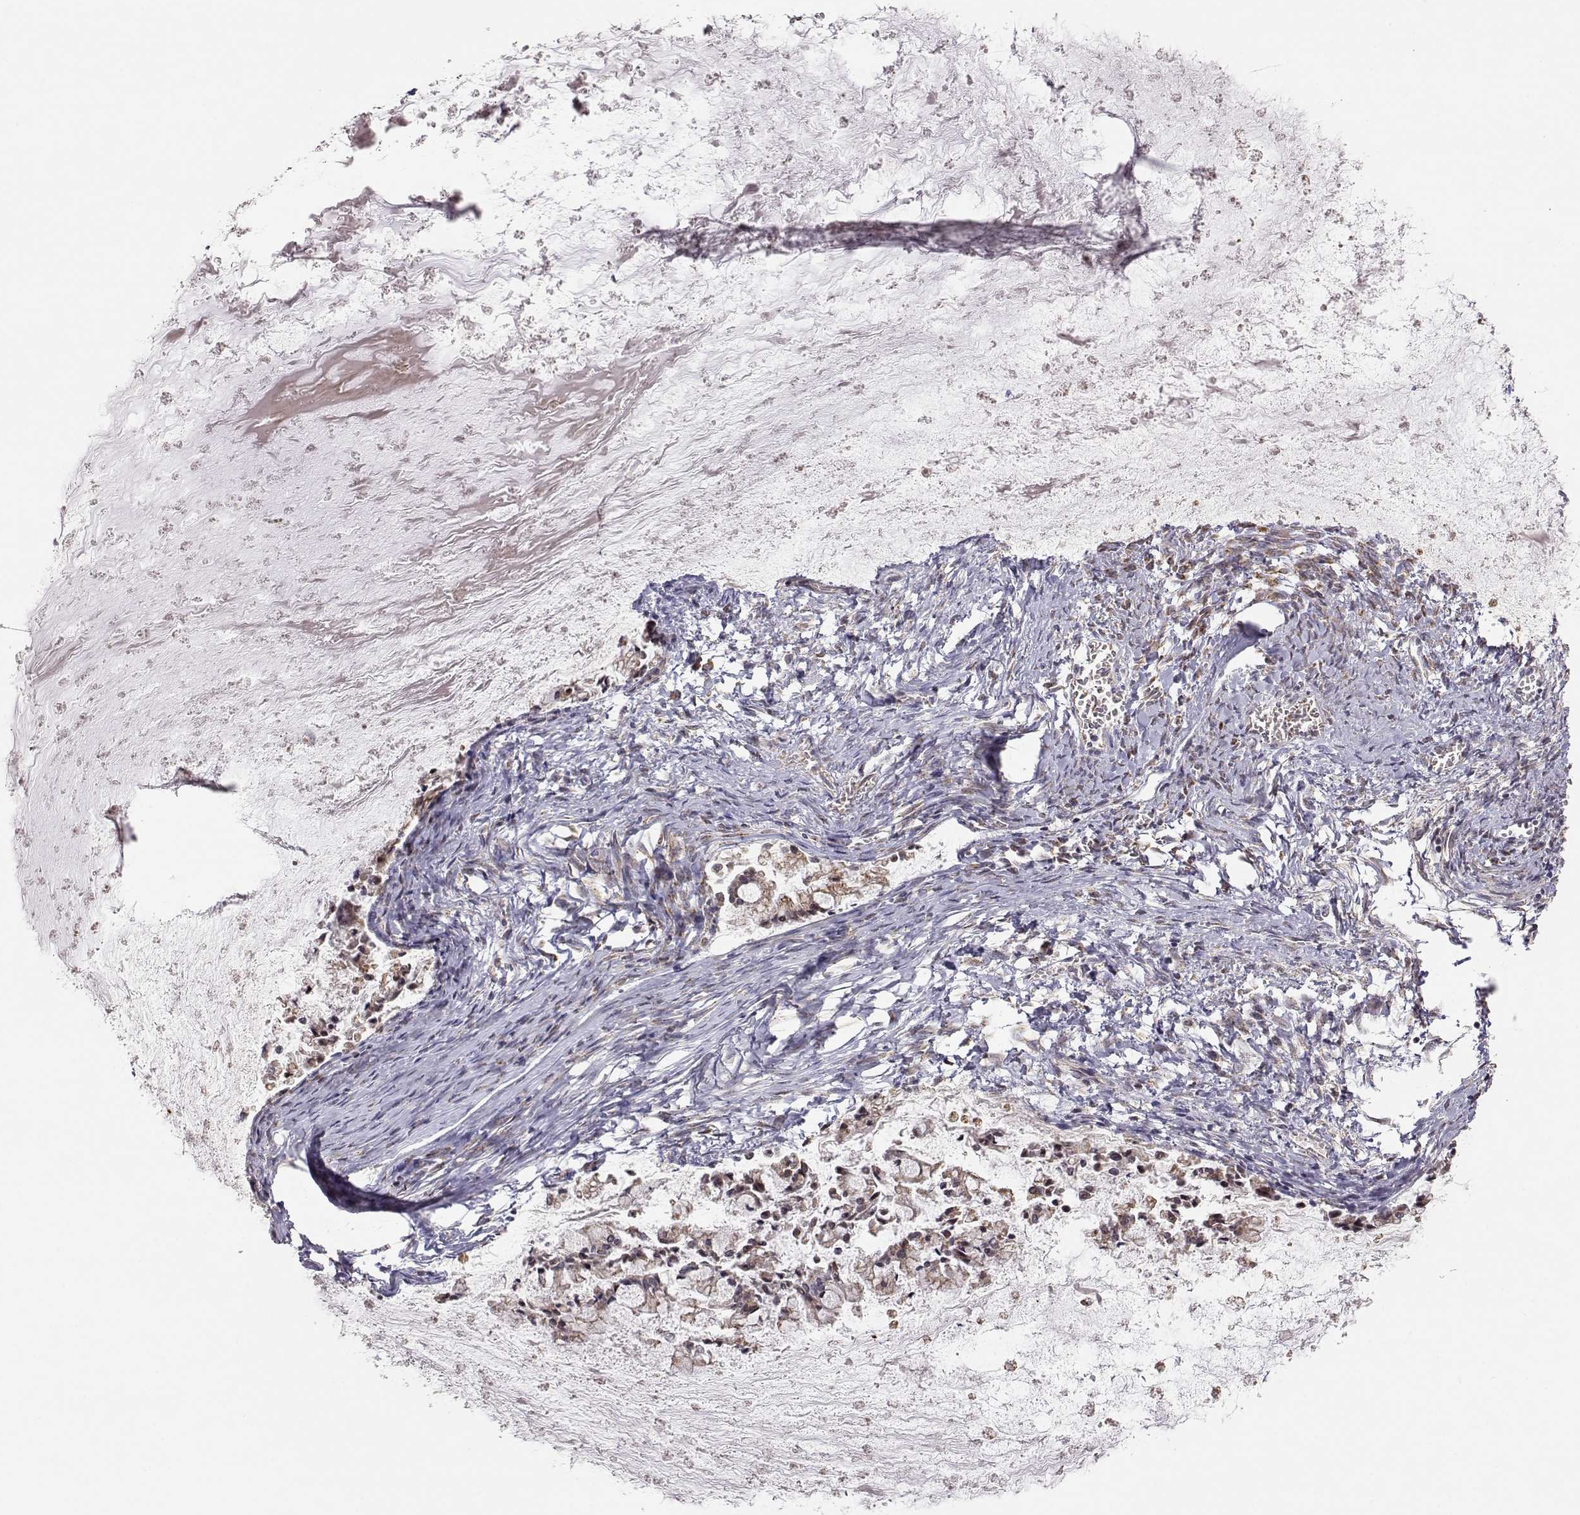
{"staining": {"intensity": "negative", "quantity": "none", "location": "none"}, "tissue": "ovarian cancer", "cell_type": "Tumor cells", "image_type": "cancer", "snomed": [{"axis": "morphology", "description": "Cystadenocarcinoma, mucinous, NOS"}, {"axis": "topography", "description": "Ovary"}], "caption": "The histopathology image shows no significant staining in tumor cells of ovarian mucinous cystadenocarcinoma.", "gene": "EXOG", "patient": {"sex": "female", "age": 67}}